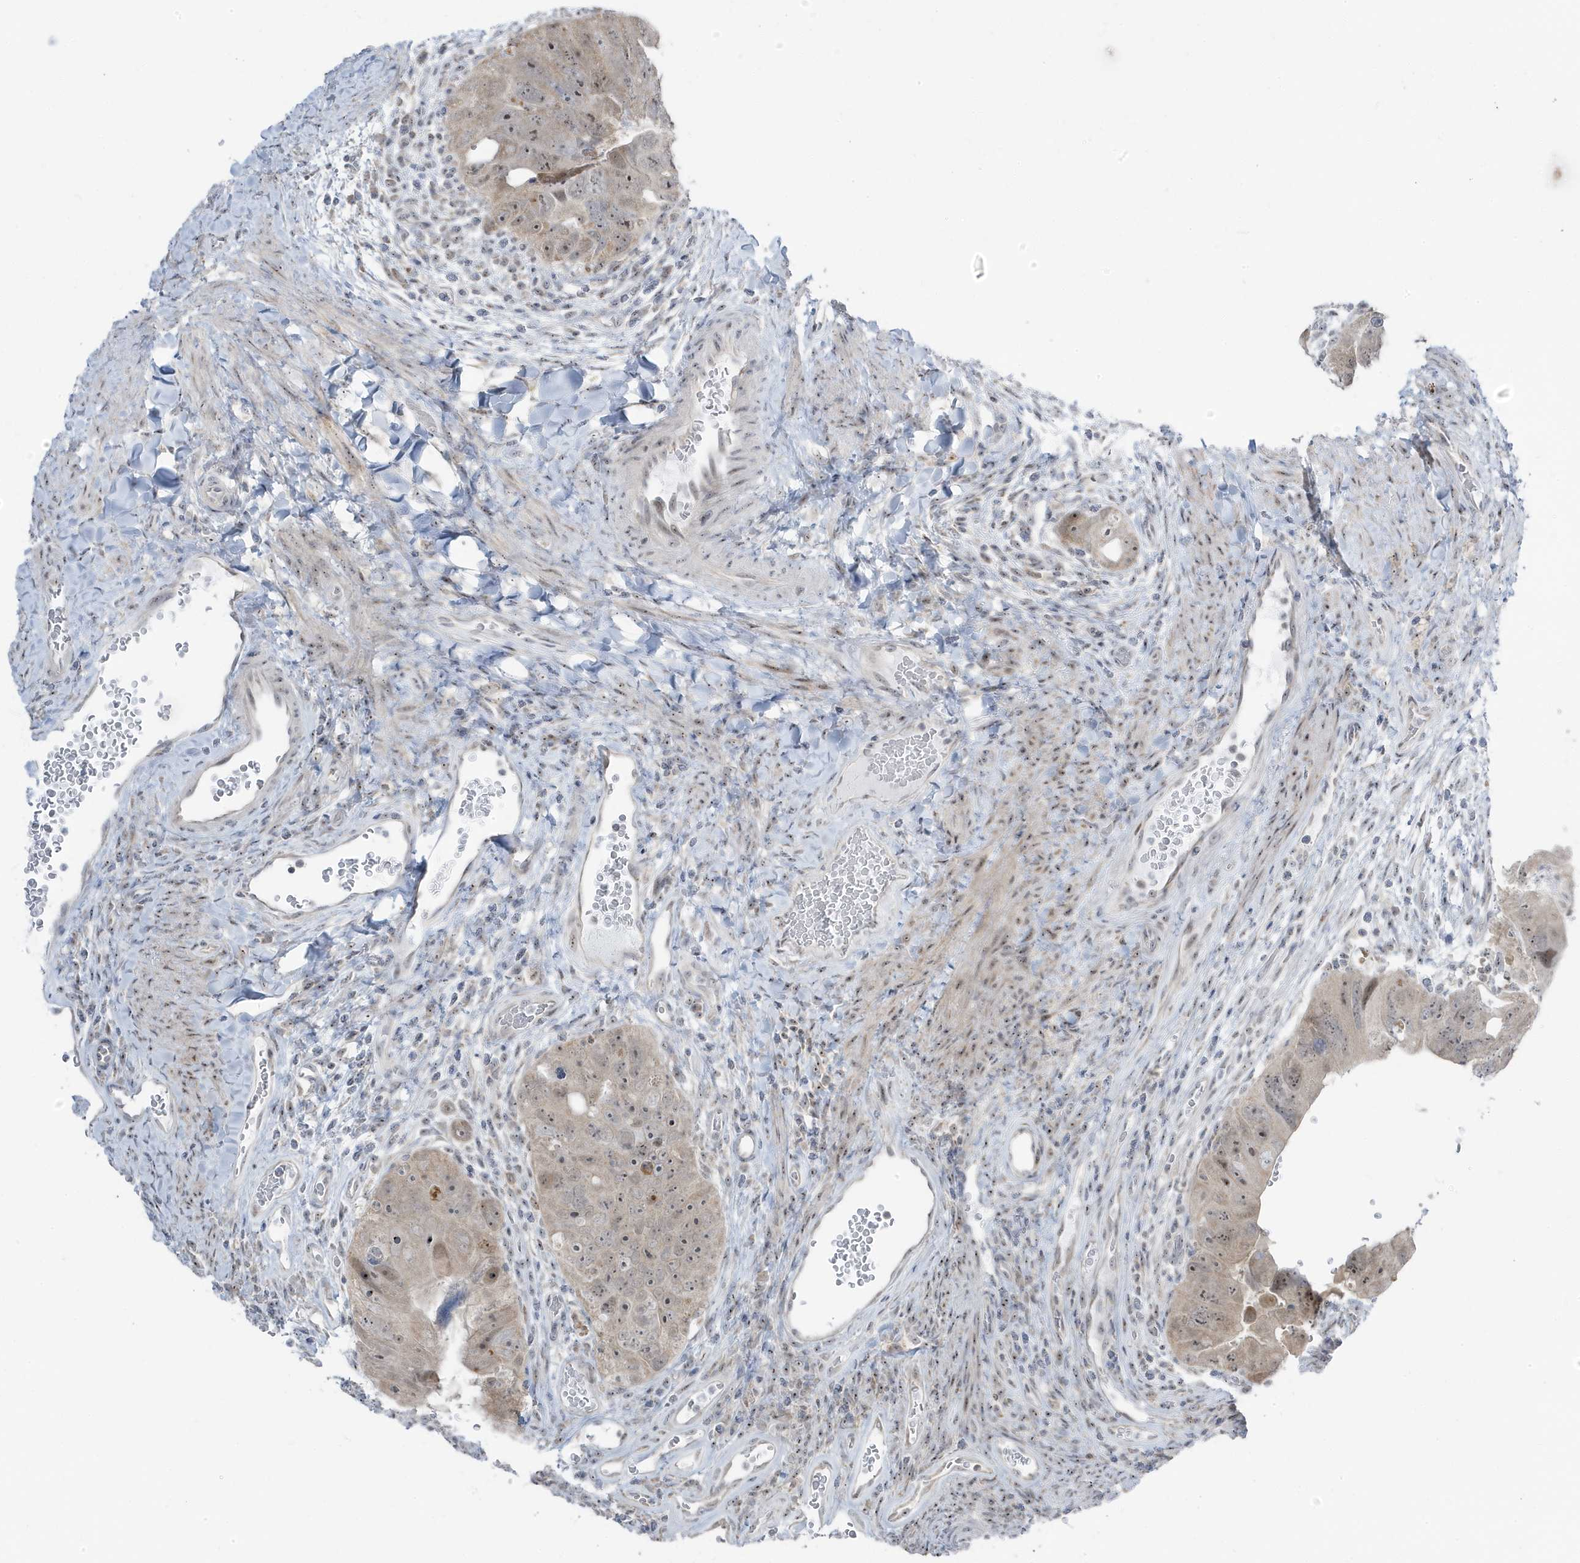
{"staining": {"intensity": "moderate", "quantity": "25%-75%", "location": "nuclear"}, "tissue": "colorectal cancer", "cell_type": "Tumor cells", "image_type": "cancer", "snomed": [{"axis": "morphology", "description": "Adenocarcinoma, NOS"}, {"axis": "topography", "description": "Rectum"}], "caption": "Immunohistochemistry (IHC) photomicrograph of human colorectal adenocarcinoma stained for a protein (brown), which shows medium levels of moderate nuclear positivity in about 25%-75% of tumor cells.", "gene": "TSEN15", "patient": {"sex": "male", "age": 59}}